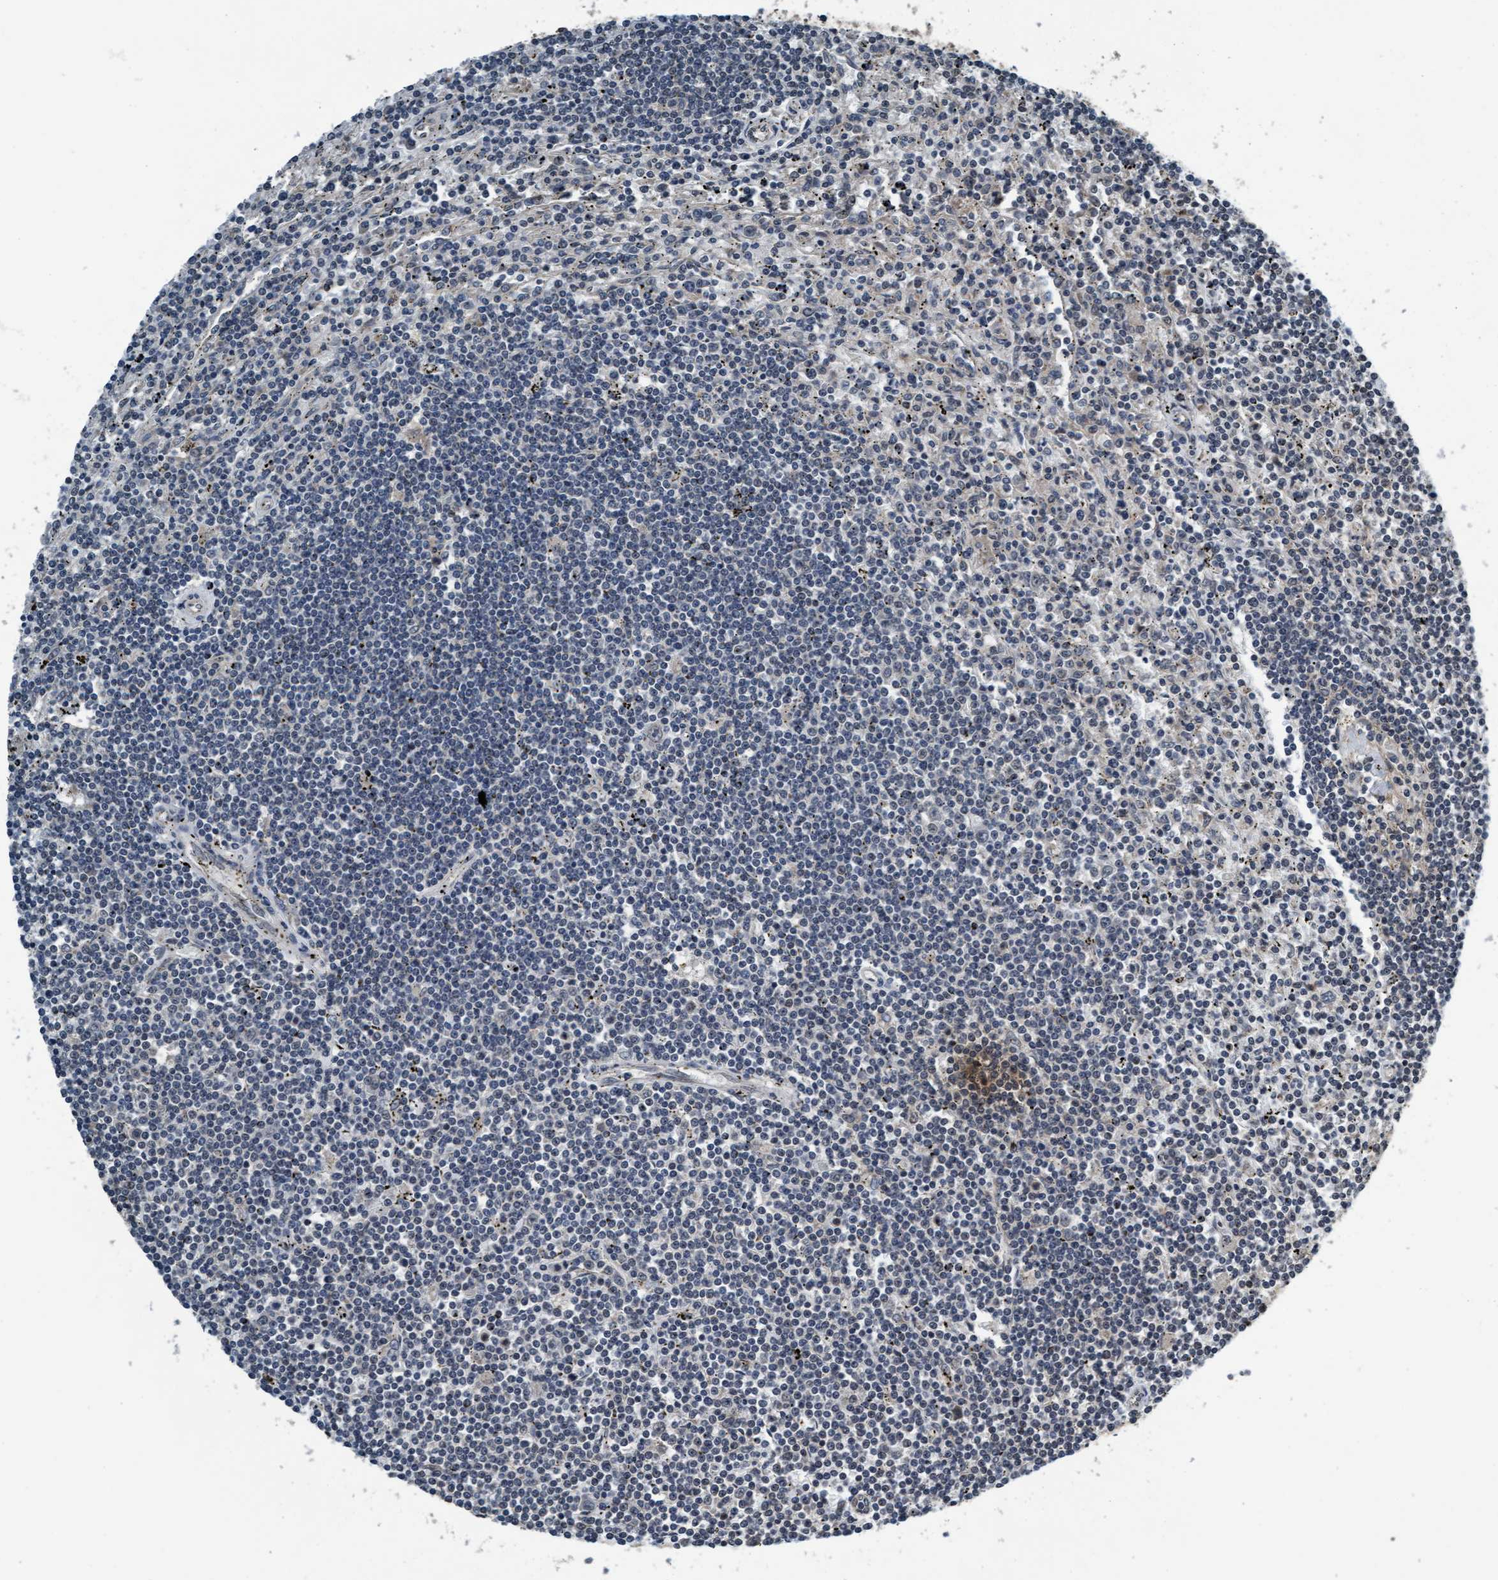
{"staining": {"intensity": "negative", "quantity": "none", "location": "none"}, "tissue": "lymphoma", "cell_type": "Tumor cells", "image_type": "cancer", "snomed": [{"axis": "morphology", "description": "Malignant lymphoma, non-Hodgkin's type, Low grade"}, {"axis": "topography", "description": "Spleen"}], "caption": "The photomicrograph demonstrates no staining of tumor cells in lymphoma.", "gene": "WASF1", "patient": {"sex": "male", "age": 76}}